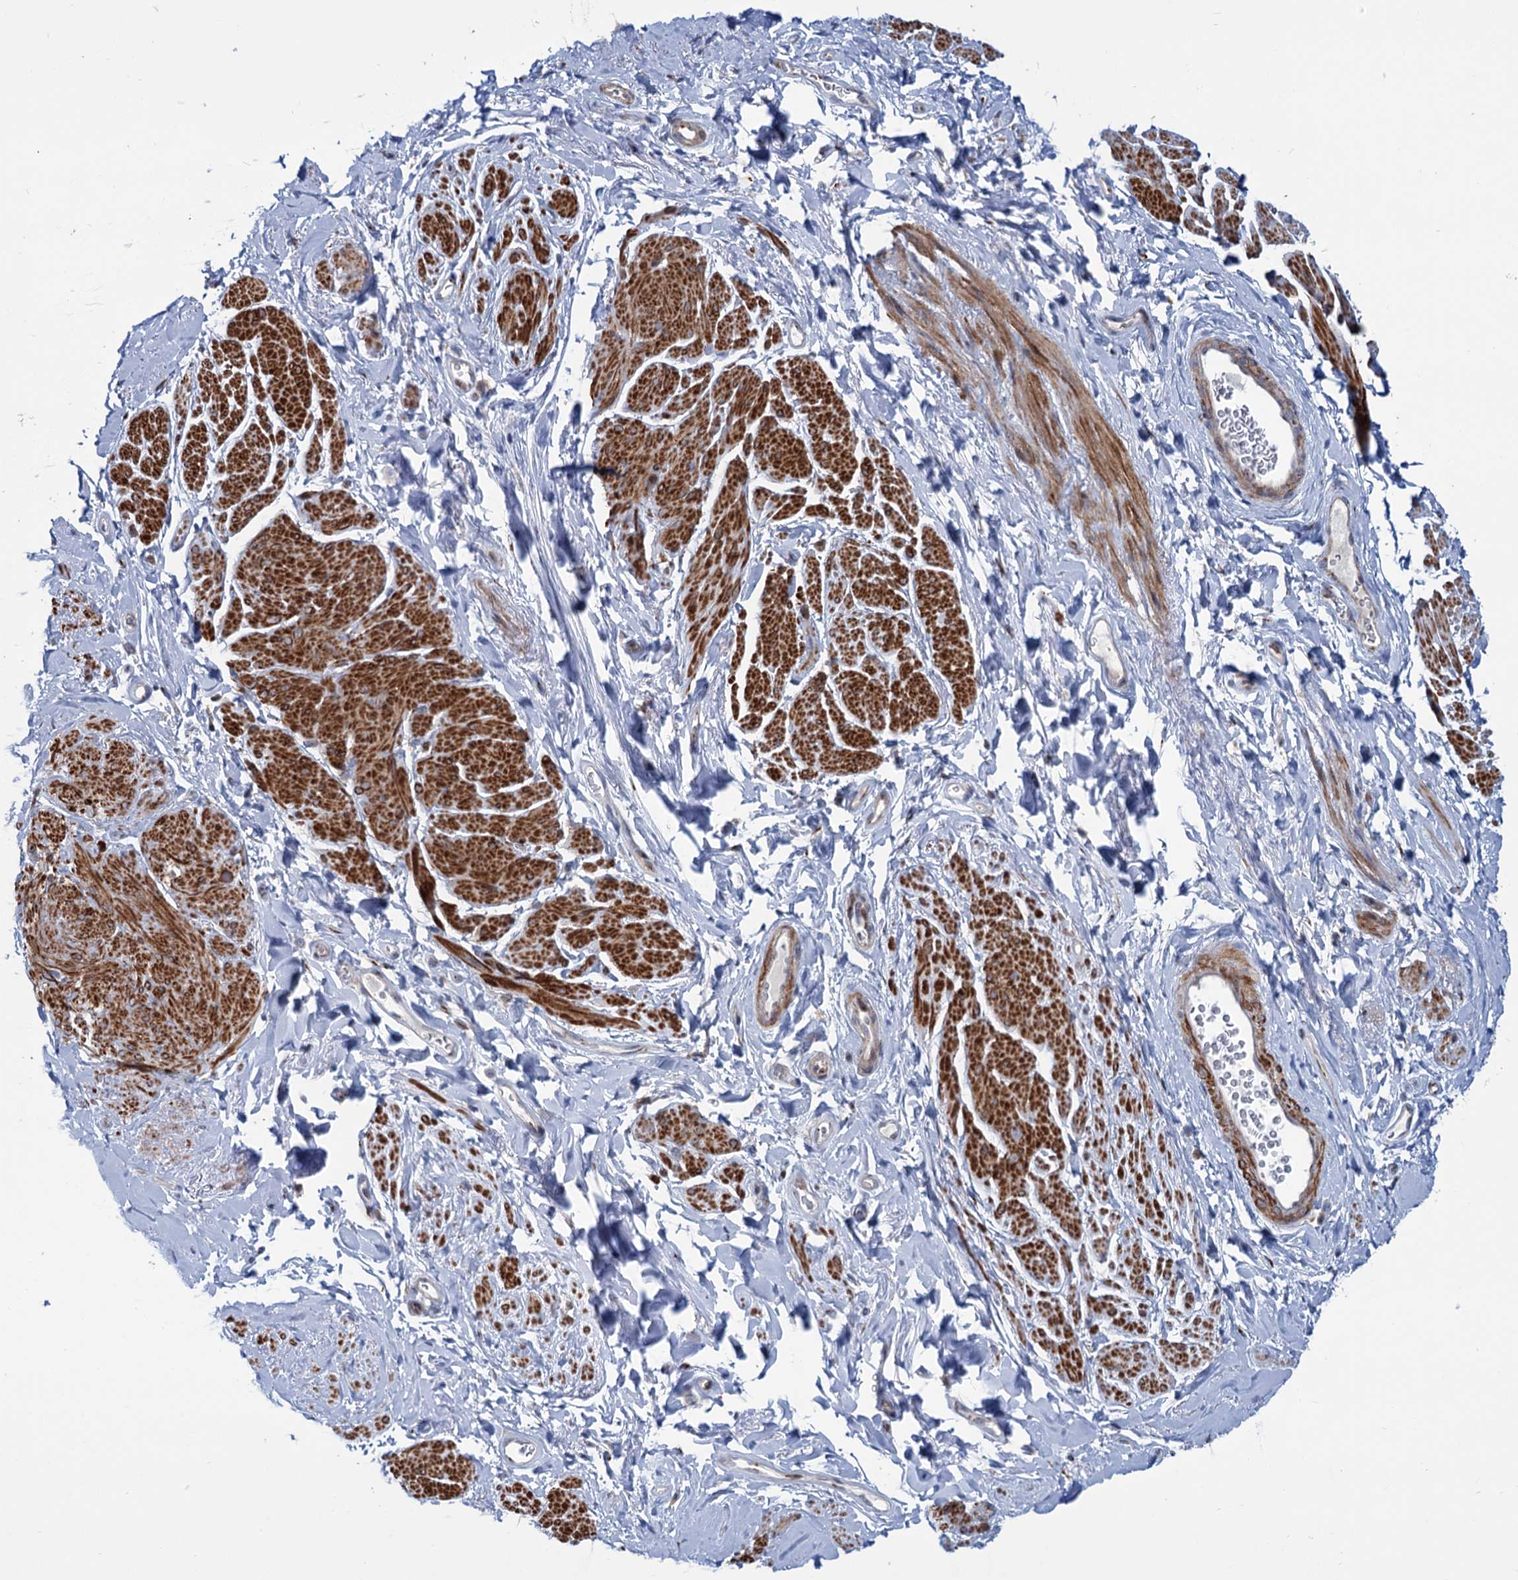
{"staining": {"intensity": "strong", "quantity": ">75%", "location": "cytoplasmic/membranous"}, "tissue": "smooth muscle", "cell_type": "Smooth muscle cells", "image_type": "normal", "snomed": [{"axis": "morphology", "description": "Normal tissue, NOS"}, {"axis": "topography", "description": "Smooth muscle"}, {"axis": "topography", "description": "Peripheral nerve tissue"}], "caption": "A high-resolution histopathology image shows immunohistochemistry staining of normal smooth muscle, which displays strong cytoplasmic/membranous staining in about >75% of smooth muscle cells.", "gene": "ELP4", "patient": {"sex": "male", "age": 69}}